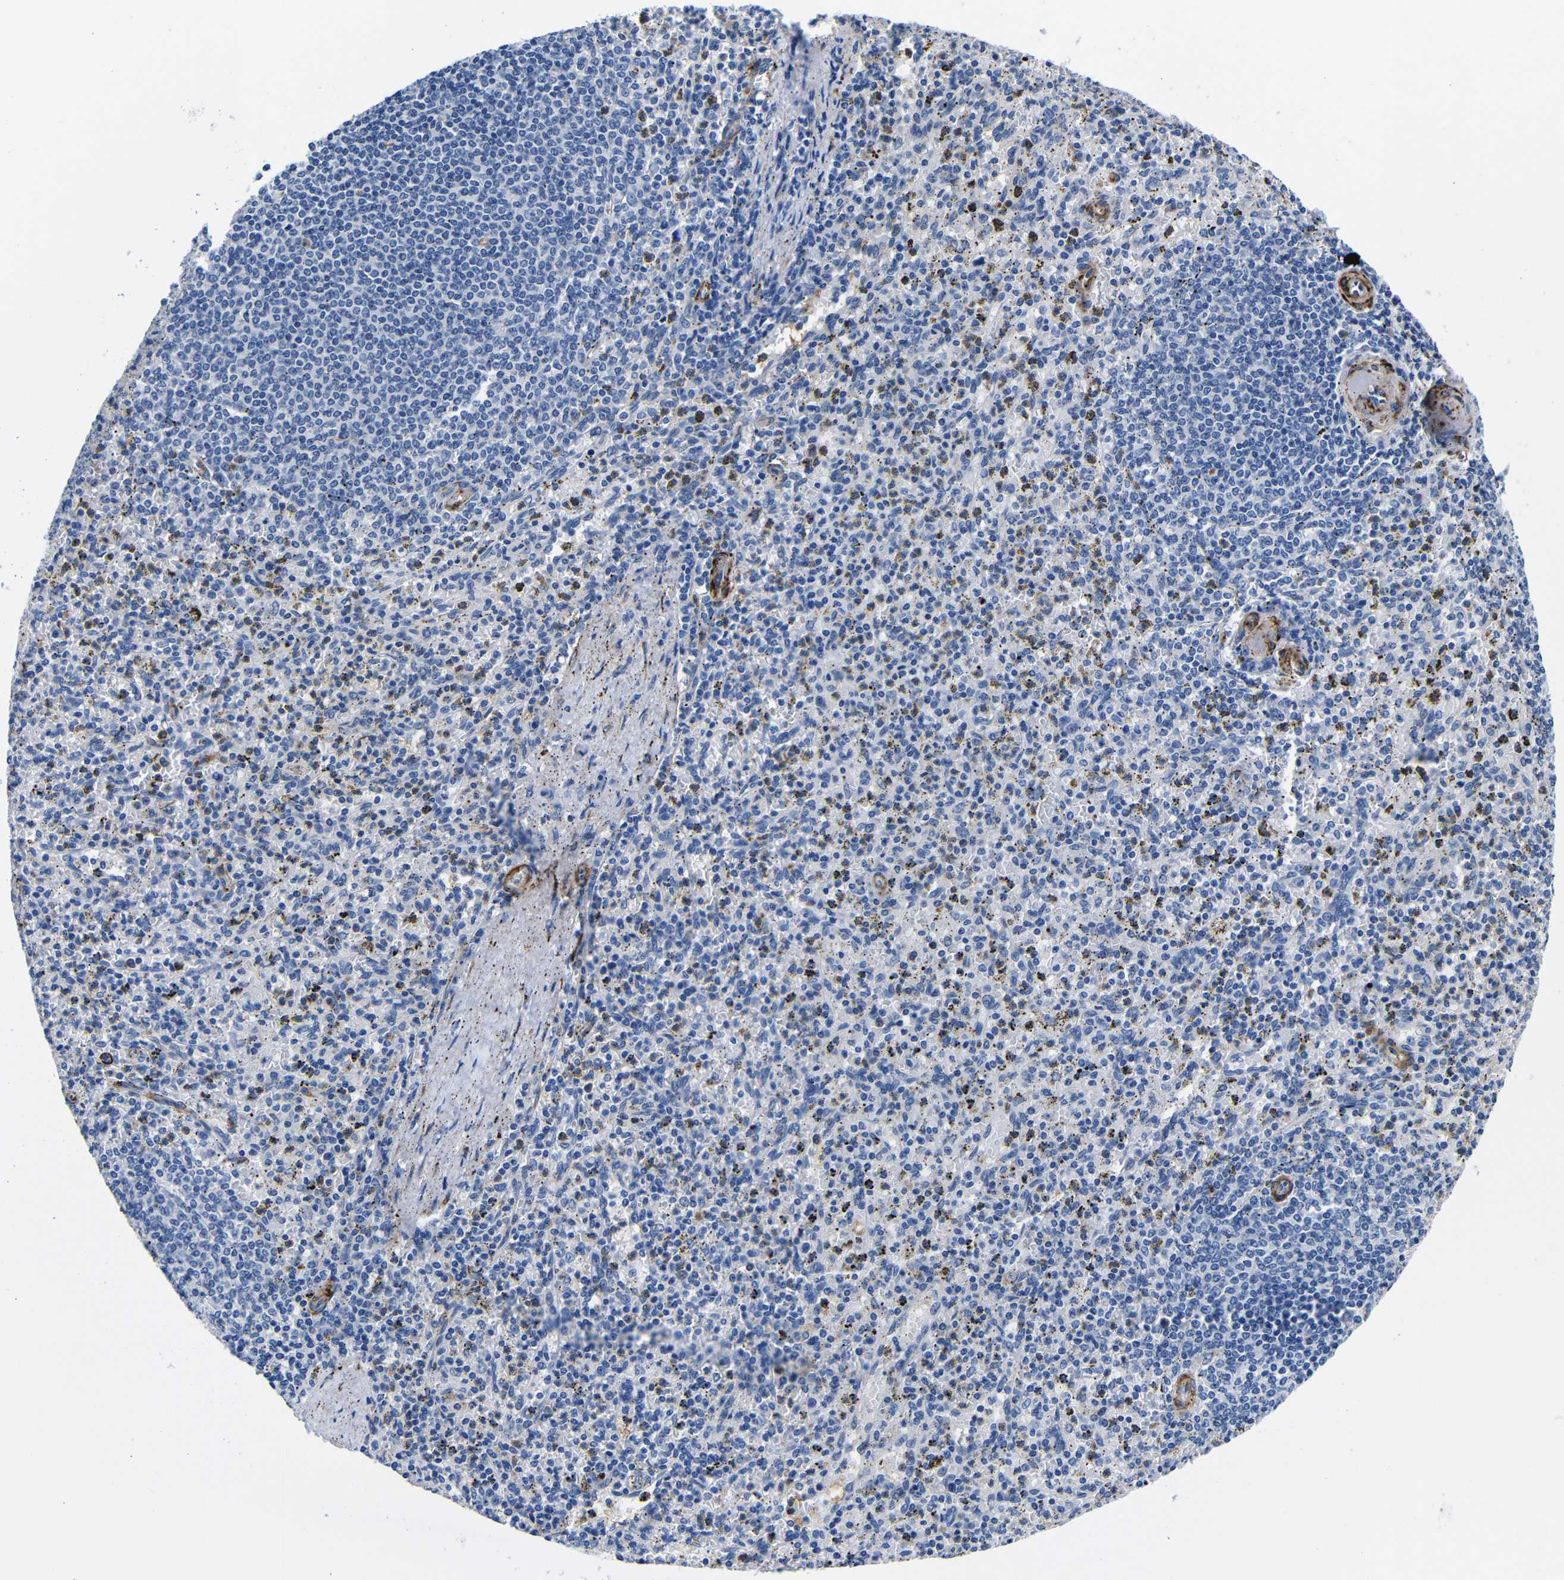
{"staining": {"intensity": "negative", "quantity": "none", "location": "none"}, "tissue": "spleen", "cell_type": "Cells in red pulp", "image_type": "normal", "snomed": [{"axis": "morphology", "description": "Normal tissue, NOS"}, {"axis": "topography", "description": "Spleen"}], "caption": "High power microscopy photomicrograph of an immunohistochemistry (IHC) micrograph of normal spleen, revealing no significant positivity in cells in red pulp.", "gene": "LRIG1", "patient": {"sex": "male", "age": 72}}